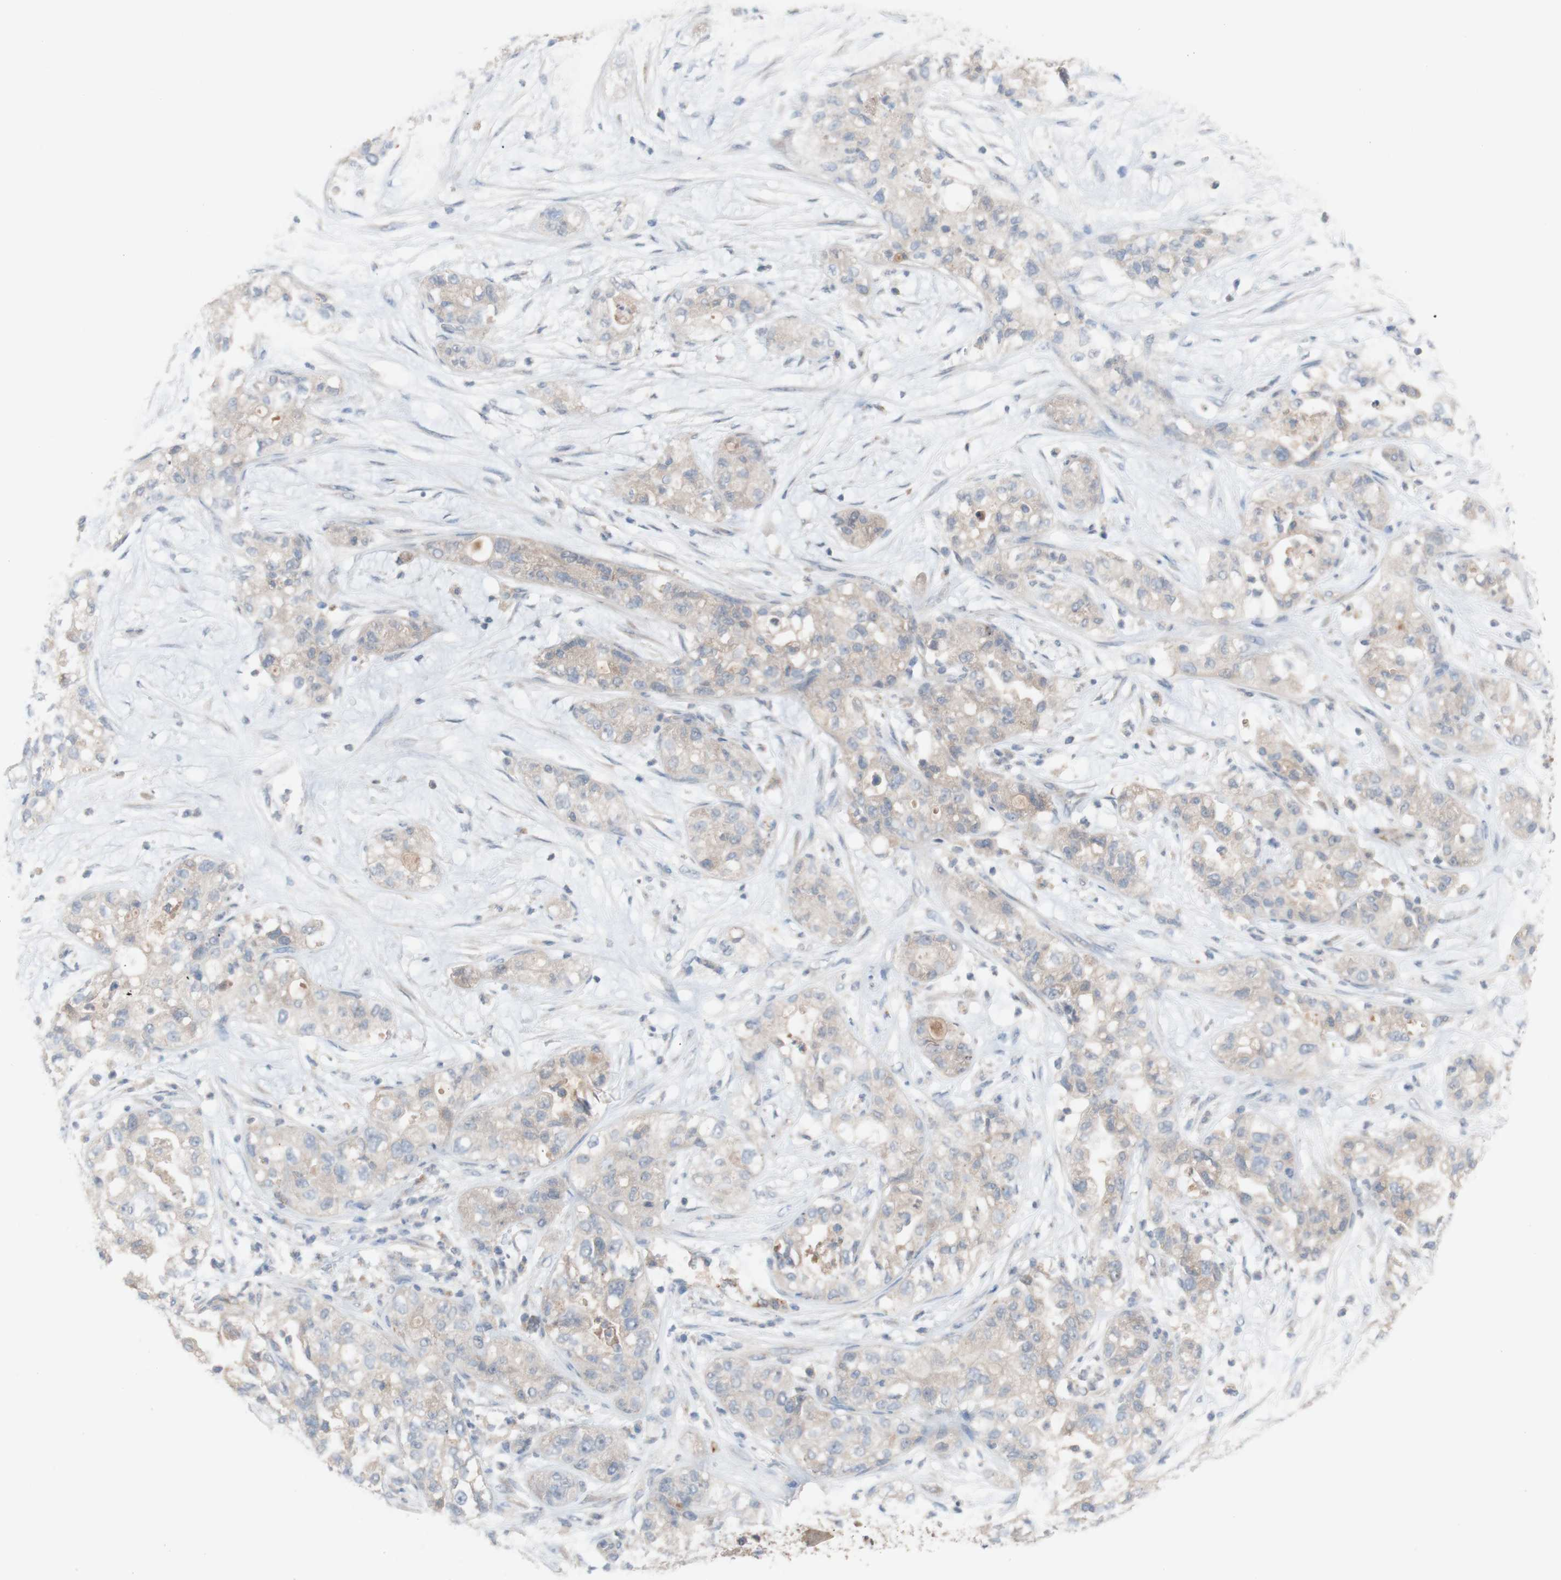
{"staining": {"intensity": "weak", "quantity": "25%-75%", "location": "cytoplasmic/membranous"}, "tissue": "pancreatic cancer", "cell_type": "Tumor cells", "image_type": "cancer", "snomed": [{"axis": "morphology", "description": "Adenocarcinoma, NOS"}, {"axis": "topography", "description": "Pancreas"}], "caption": "Immunohistochemistry of human pancreatic adenocarcinoma shows low levels of weak cytoplasmic/membranous expression in approximately 25%-75% of tumor cells.", "gene": "PEX2", "patient": {"sex": "female", "age": 78}}